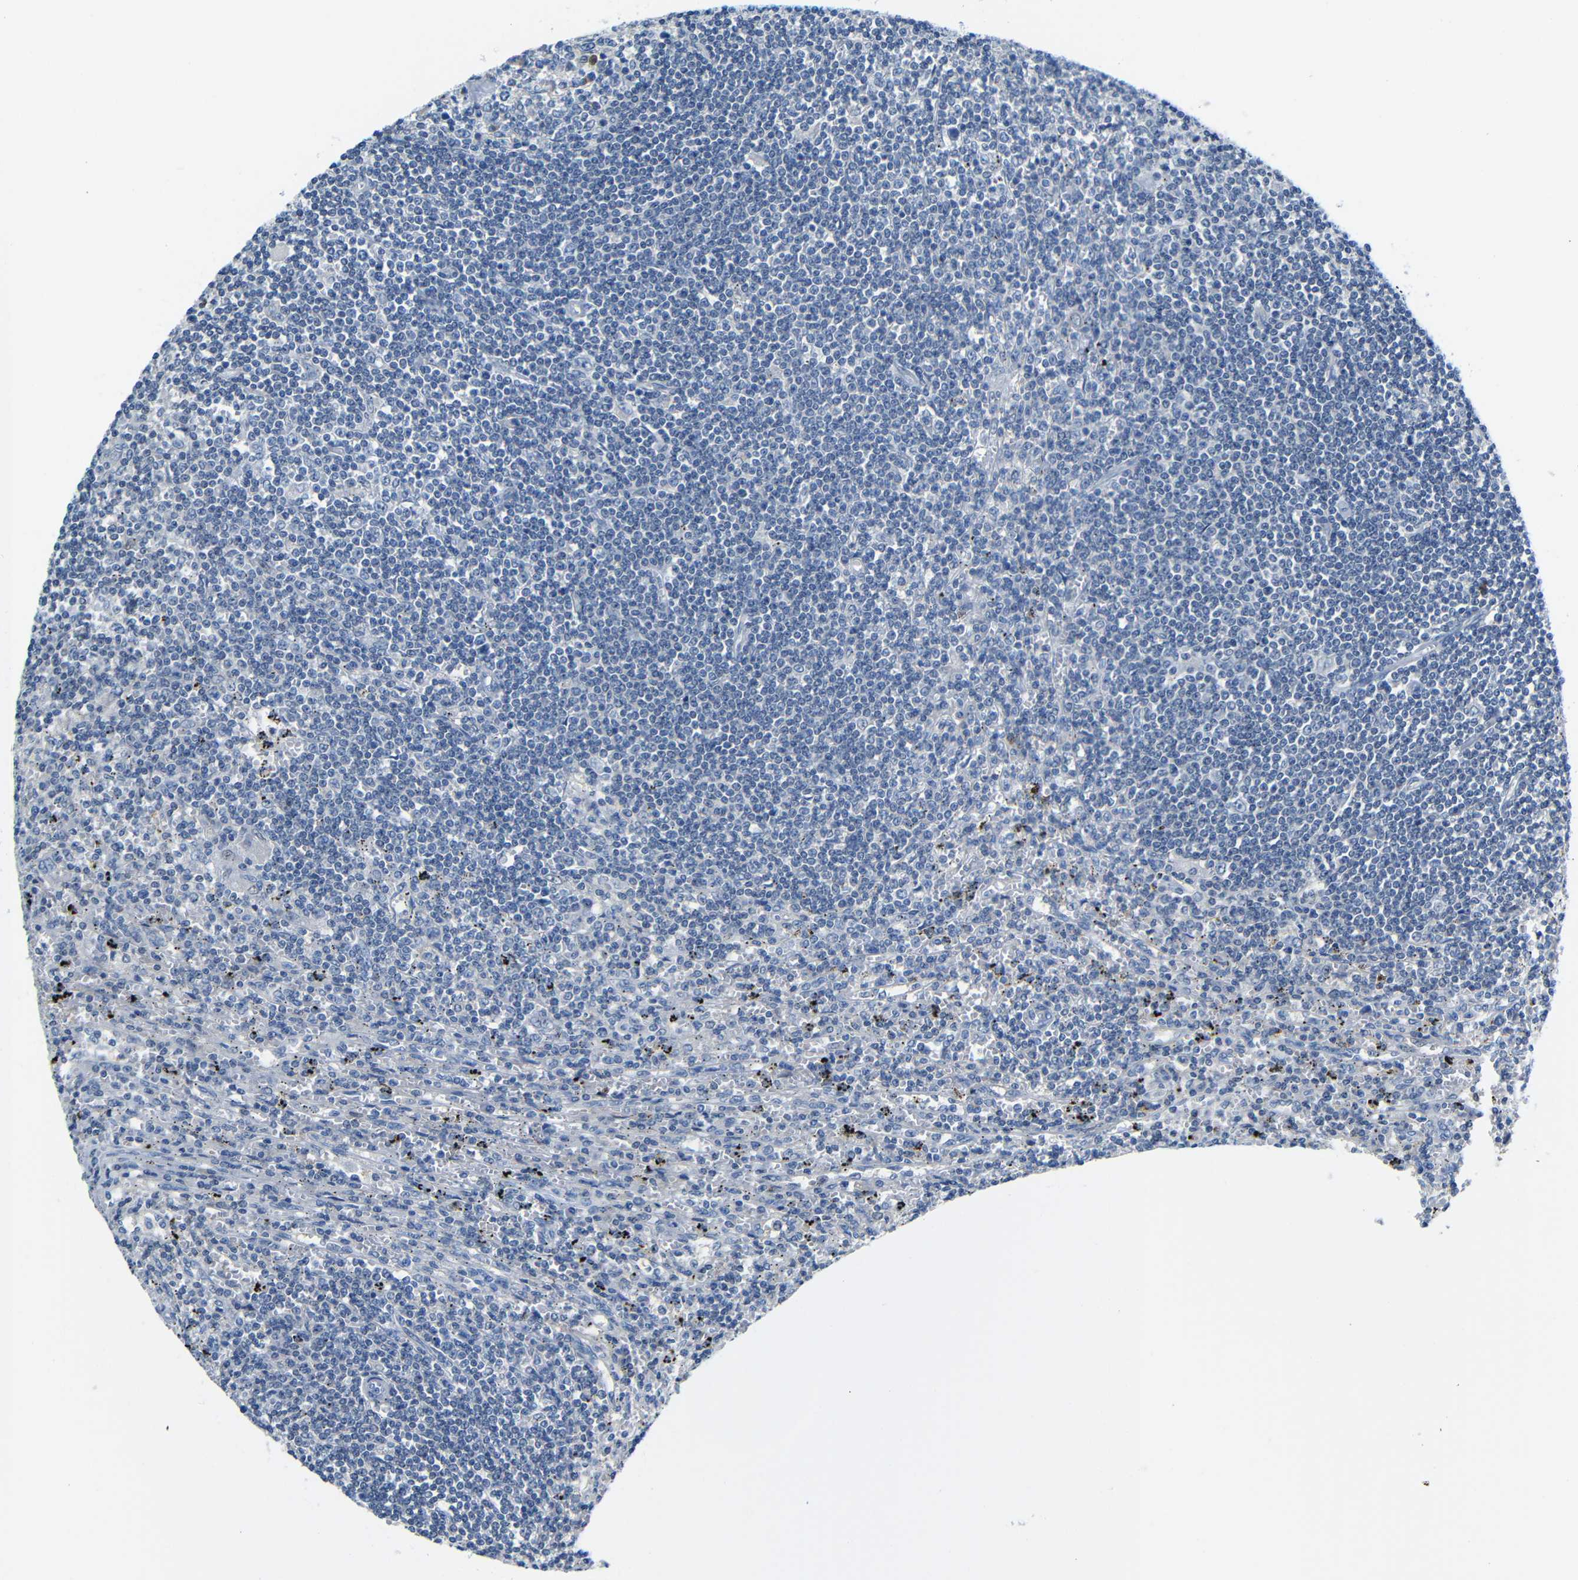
{"staining": {"intensity": "negative", "quantity": "none", "location": "none"}, "tissue": "lymphoma", "cell_type": "Tumor cells", "image_type": "cancer", "snomed": [{"axis": "morphology", "description": "Malignant lymphoma, non-Hodgkin's type, Low grade"}, {"axis": "topography", "description": "Spleen"}], "caption": "Immunohistochemistry (IHC) histopathology image of low-grade malignant lymphoma, non-Hodgkin's type stained for a protein (brown), which displays no staining in tumor cells. (DAB (3,3'-diaminobenzidine) IHC visualized using brightfield microscopy, high magnification).", "gene": "NEGR1", "patient": {"sex": "male", "age": 76}}